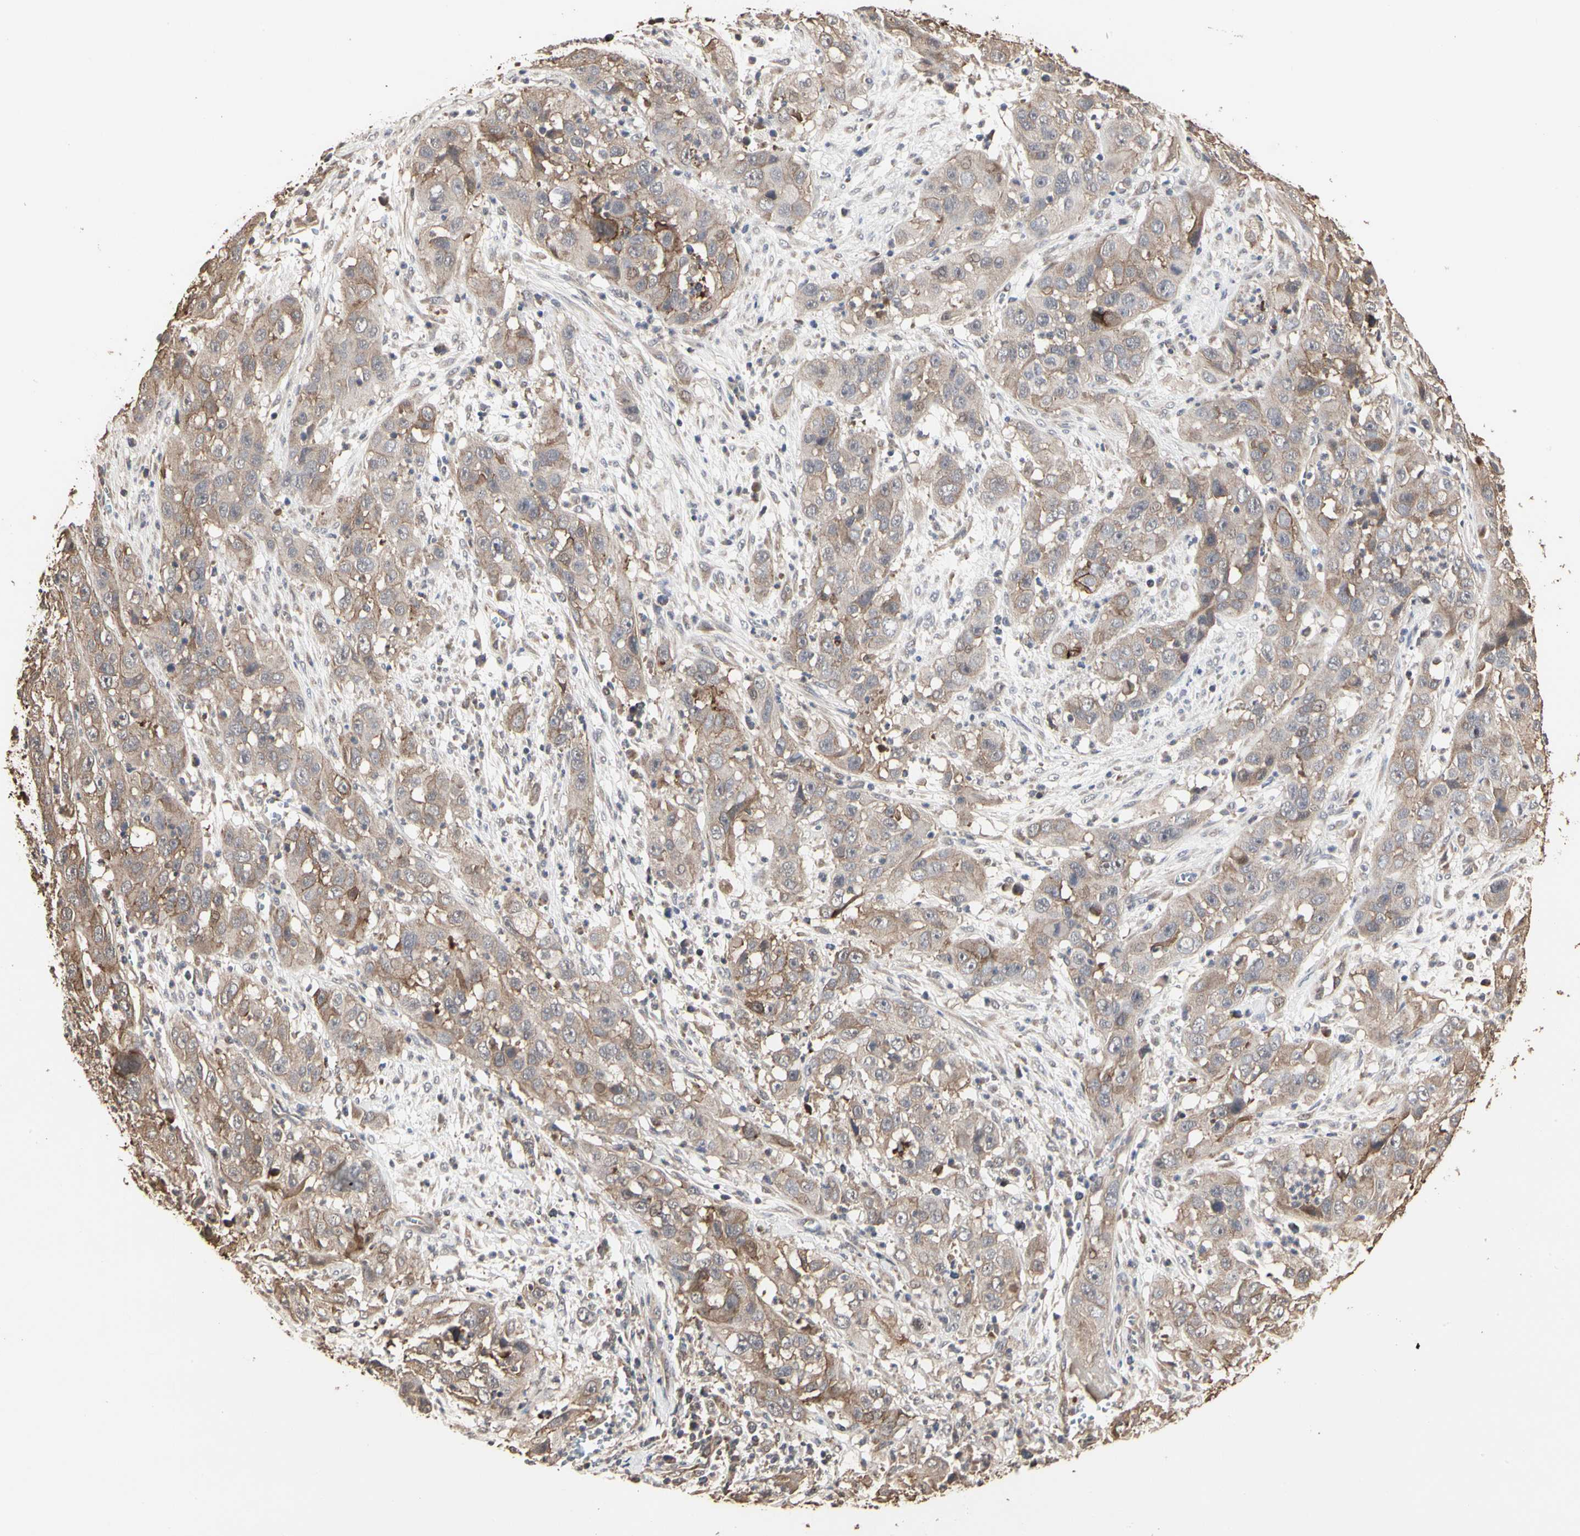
{"staining": {"intensity": "moderate", "quantity": ">75%", "location": "cytoplasmic/membranous"}, "tissue": "cervical cancer", "cell_type": "Tumor cells", "image_type": "cancer", "snomed": [{"axis": "morphology", "description": "Squamous cell carcinoma, NOS"}, {"axis": "topography", "description": "Cervix"}], "caption": "A histopathology image showing moderate cytoplasmic/membranous expression in about >75% of tumor cells in cervical squamous cell carcinoma, as visualized by brown immunohistochemical staining.", "gene": "TAOK1", "patient": {"sex": "female", "age": 32}}